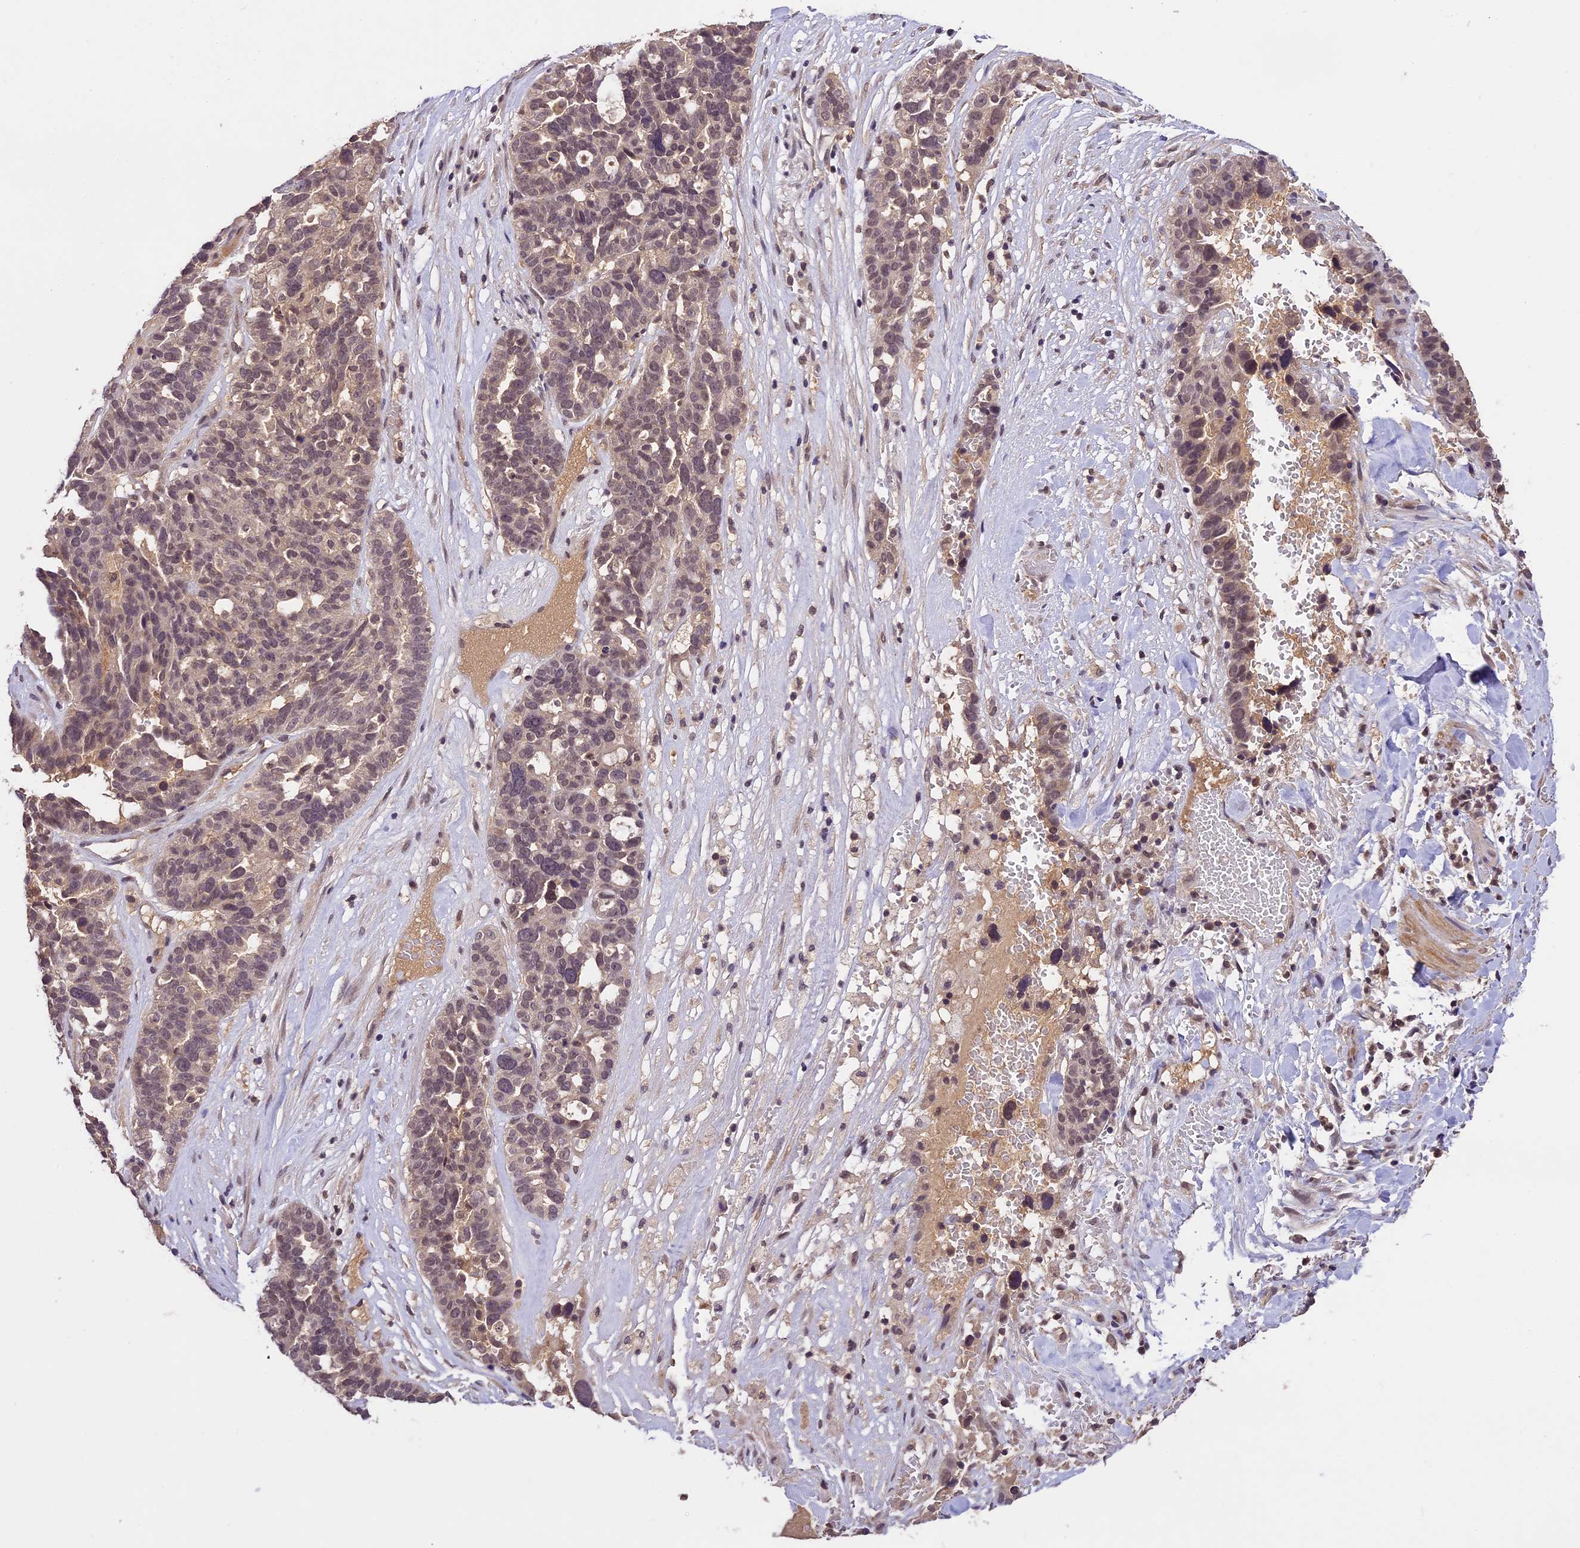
{"staining": {"intensity": "weak", "quantity": "25%-75%", "location": "nuclear"}, "tissue": "ovarian cancer", "cell_type": "Tumor cells", "image_type": "cancer", "snomed": [{"axis": "morphology", "description": "Cystadenocarcinoma, serous, NOS"}, {"axis": "topography", "description": "Ovary"}], "caption": "This histopathology image shows immunohistochemistry (IHC) staining of human ovarian cancer (serous cystadenocarcinoma), with low weak nuclear positivity in approximately 25%-75% of tumor cells.", "gene": "ATP10A", "patient": {"sex": "female", "age": 59}}